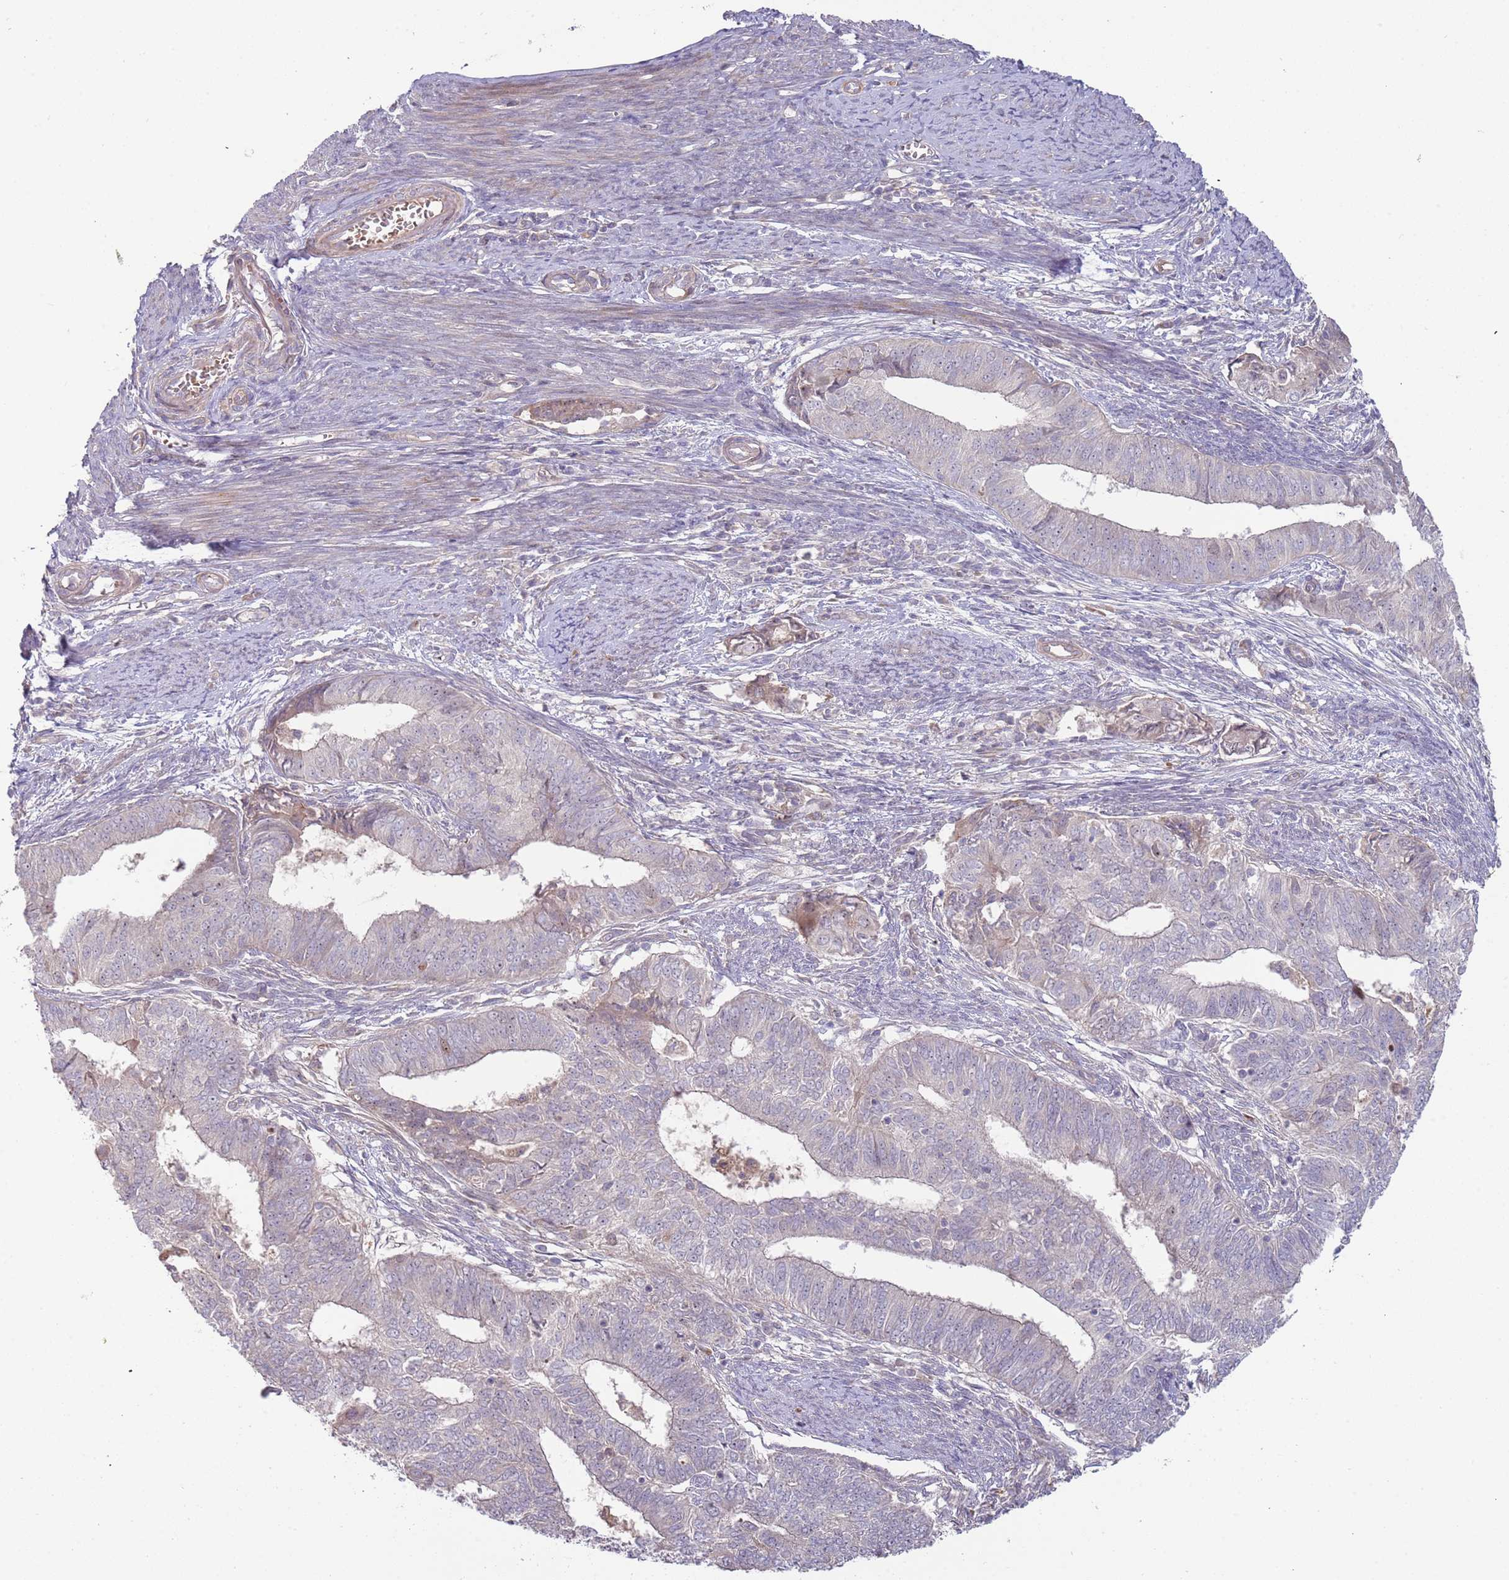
{"staining": {"intensity": "weak", "quantity": "<25%", "location": "cytoplasmic/membranous"}, "tissue": "endometrial cancer", "cell_type": "Tumor cells", "image_type": "cancer", "snomed": [{"axis": "morphology", "description": "Adenocarcinoma, NOS"}, {"axis": "topography", "description": "Endometrium"}], "caption": "Histopathology image shows no significant protein staining in tumor cells of endometrial adenocarcinoma.", "gene": "TRAPPC6B", "patient": {"sex": "female", "age": 62}}